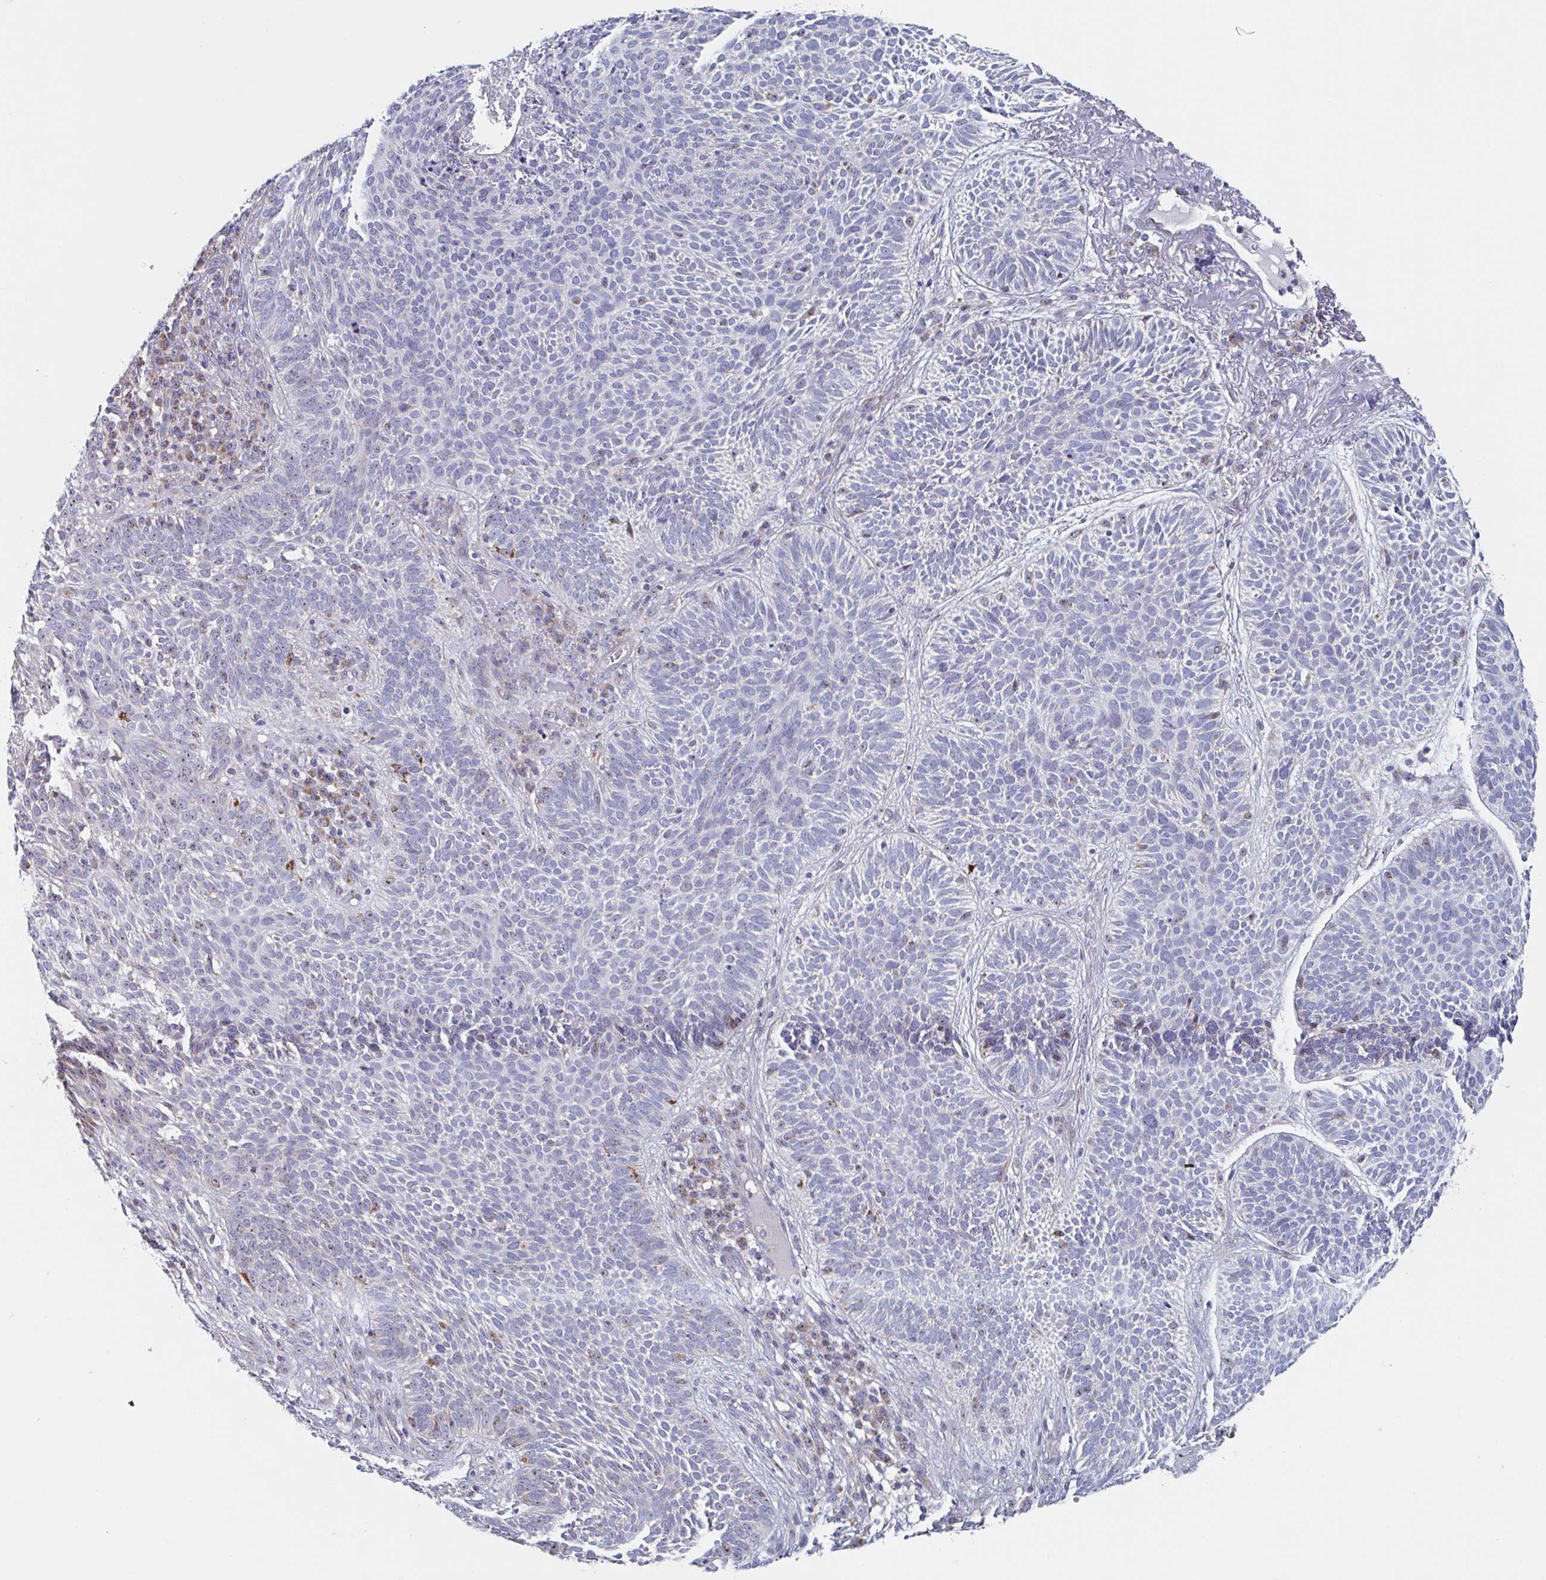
{"staining": {"intensity": "negative", "quantity": "none", "location": "none"}, "tissue": "skin cancer", "cell_type": "Tumor cells", "image_type": "cancer", "snomed": [{"axis": "morphology", "description": "Basal cell carcinoma"}, {"axis": "topography", "description": "Skin"}, {"axis": "topography", "description": "Skin of face"}], "caption": "Immunohistochemical staining of human skin cancer (basal cell carcinoma) exhibits no significant positivity in tumor cells.", "gene": "MRPL53", "patient": {"sex": "female", "age": 82}}